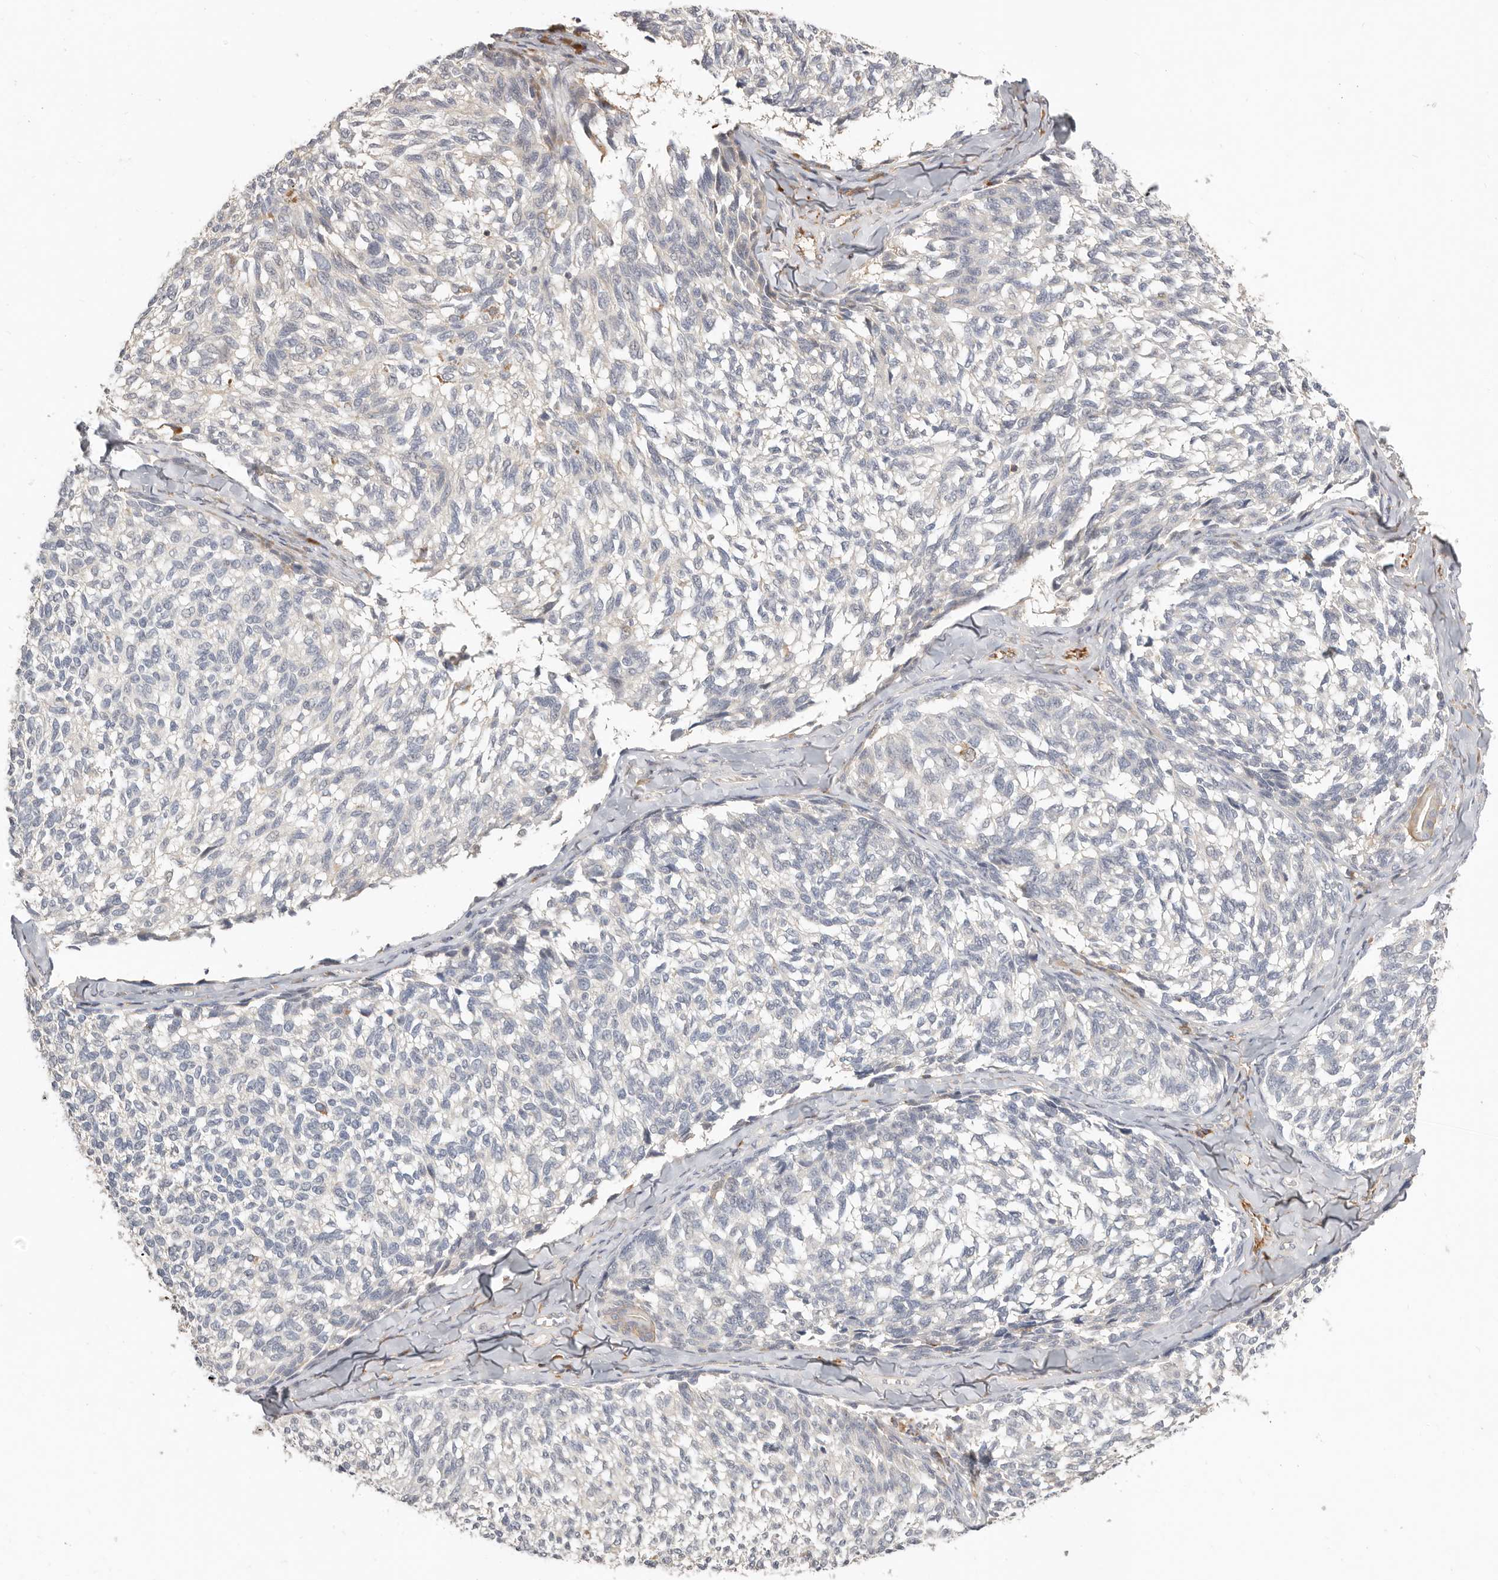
{"staining": {"intensity": "negative", "quantity": "none", "location": "none"}, "tissue": "melanoma", "cell_type": "Tumor cells", "image_type": "cancer", "snomed": [{"axis": "morphology", "description": "Malignant melanoma, NOS"}, {"axis": "topography", "description": "Skin"}], "caption": "Tumor cells show no significant positivity in melanoma. Nuclei are stained in blue.", "gene": "MTFR2", "patient": {"sex": "female", "age": 73}}